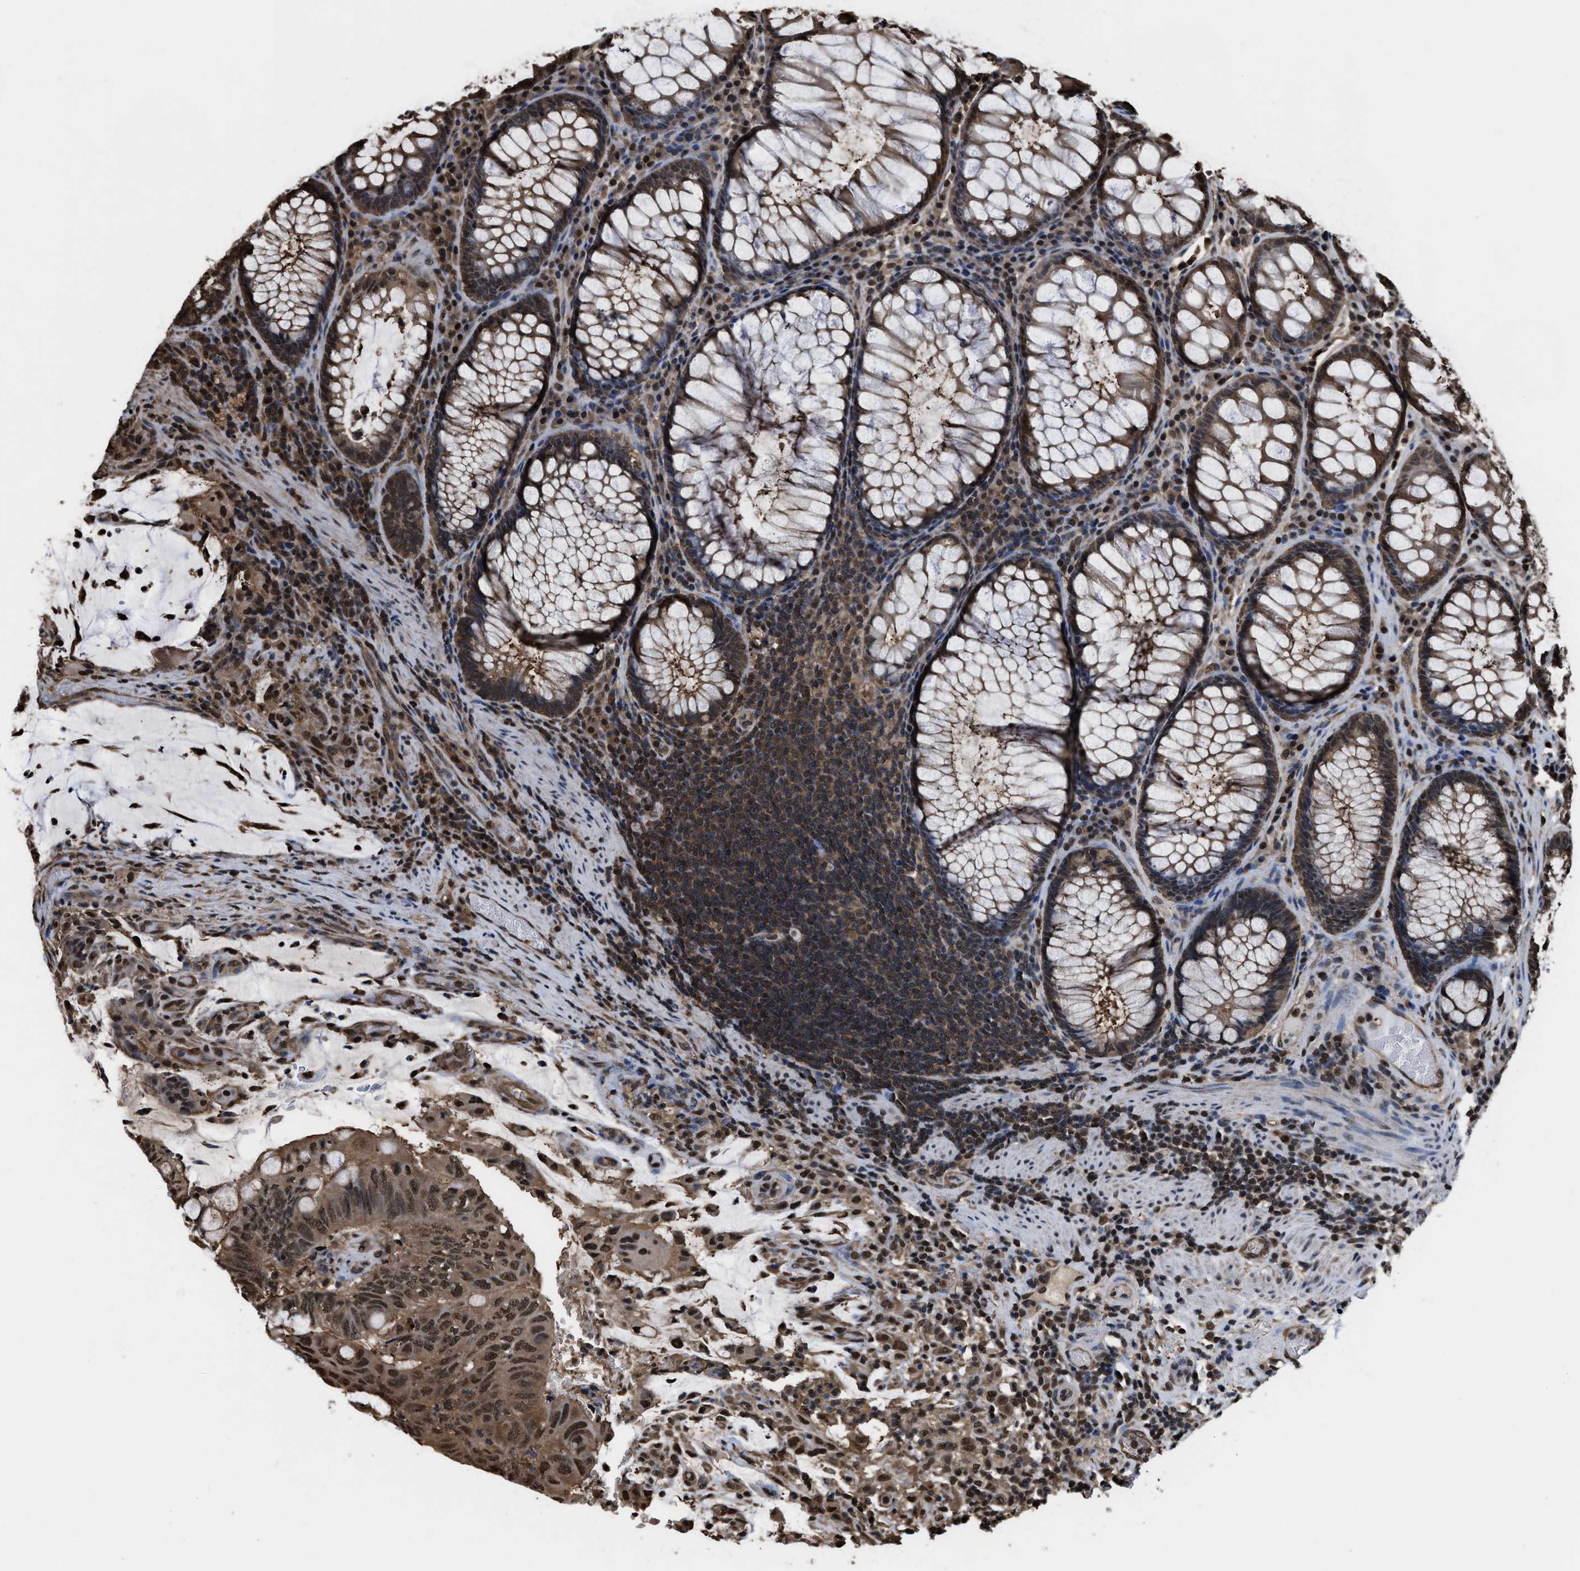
{"staining": {"intensity": "moderate", "quantity": ">75%", "location": "cytoplasmic/membranous,nuclear"}, "tissue": "colorectal cancer", "cell_type": "Tumor cells", "image_type": "cancer", "snomed": [{"axis": "morphology", "description": "Normal tissue, NOS"}, {"axis": "morphology", "description": "Adenocarcinoma, NOS"}, {"axis": "topography", "description": "Rectum"}, {"axis": "topography", "description": "Peripheral nerve tissue"}], "caption": "An image of colorectal cancer (adenocarcinoma) stained for a protein displays moderate cytoplasmic/membranous and nuclear brown staining in tumor cells. (DAB (3,3'-diaminobenzidine) IHC with brightfield microscopy, high magnification).", "gene": "FNTA", "patient": {"sex": "male", "age": 92}}